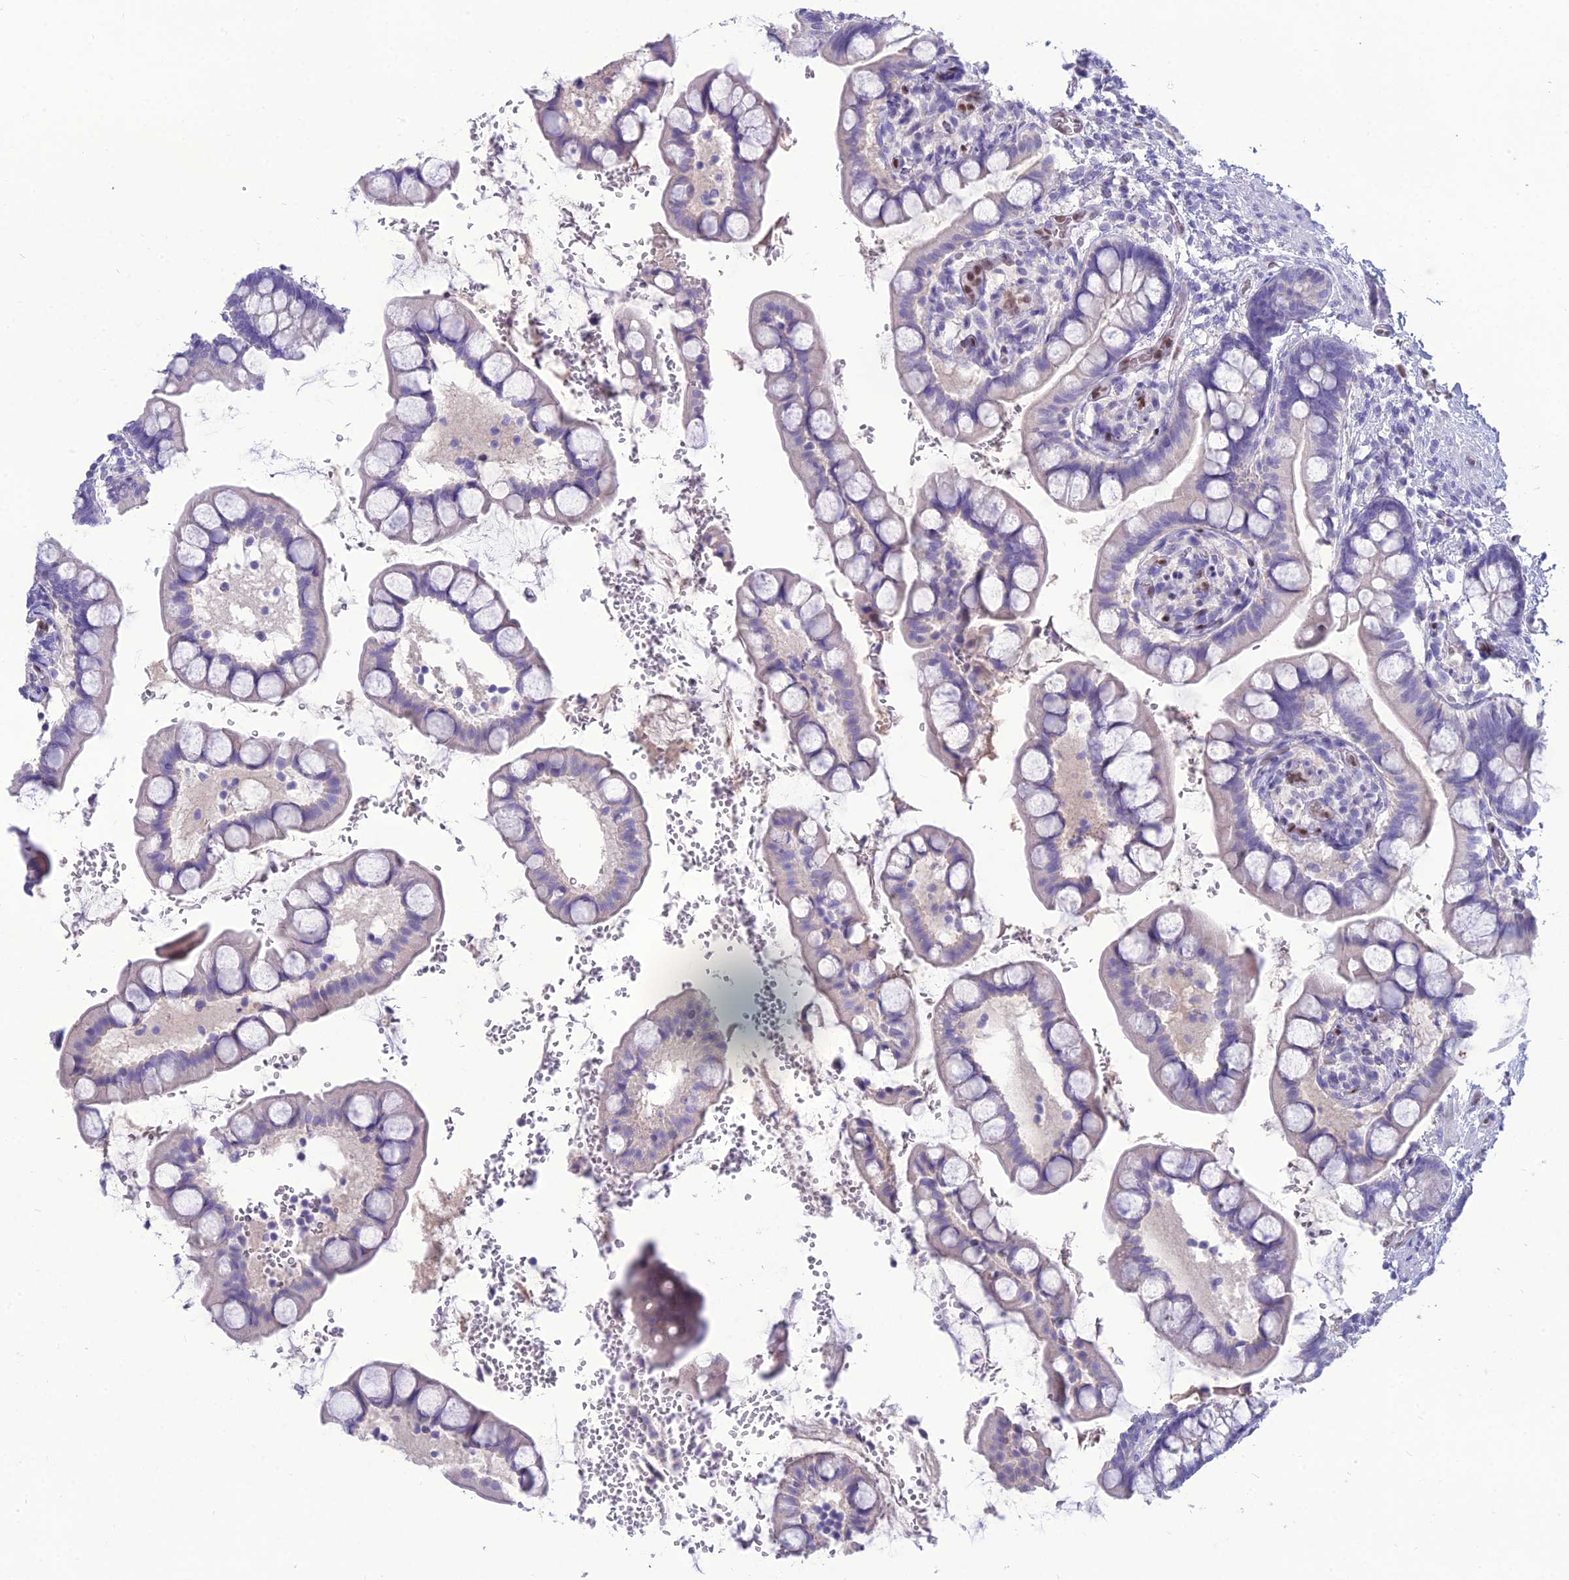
{"staining": {"intensity": "negative", "quantity": "none", "location": "none"}, "tissue": "small intestine", "cell_type": "Glandular cells", "image_type": "normal", "snomed": [{"axis": "morphology", "description": "Normal tissue, NOS"}, {"axis": "topography", "description": "Small intestine"}], "caption": "A histopathology image of human small intestine is negative for staining in glandular cells. The staining is performed using DAB (3,3'-diaminobenzidine) brown chromogen with nuclei counter-stained in using hematoxylin.", "gene": "NOVA2", "patient": {"sex": "male", "age": 52}}